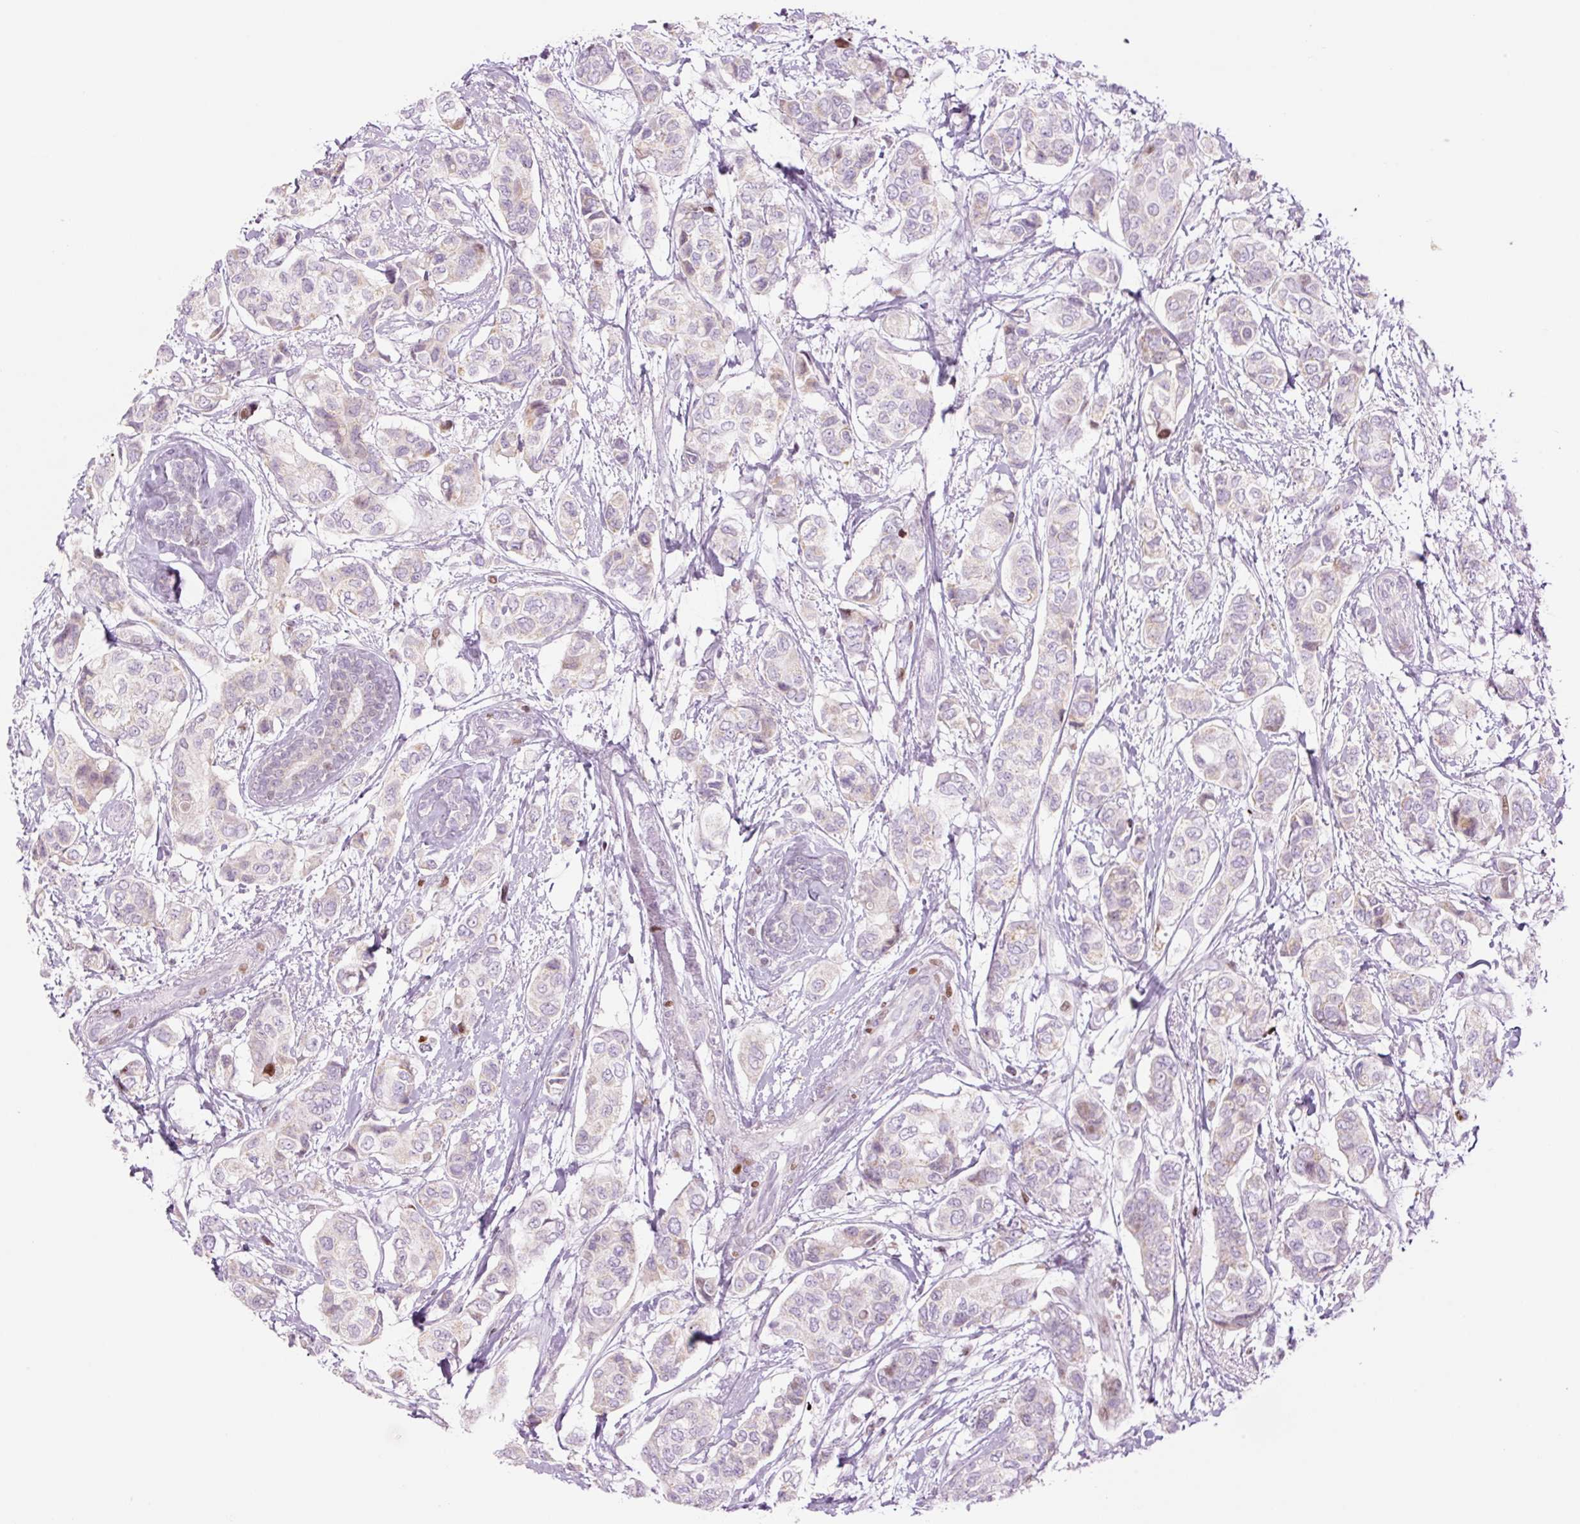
{"staining": {"intensity": "moderate", "quantity": "<25%", "location": "nuclear"}, "tissue": "breast cancer", "cell_type": "Tumor cells", "image_type": "cancer", "snomed": [{"axis": "morphology", "description": "Lobular carcinoma"}, {"axis": "topography", "description": "Breast"}], "caption": "Tumor cells display moderate nuclear positivity in about <25% of cells in breast cancer. (brown staining indicates protein expression, while blue staining denotes nuclei).", "gene": "TMEM177", "patient": {"sex": "female", "age": 51}}